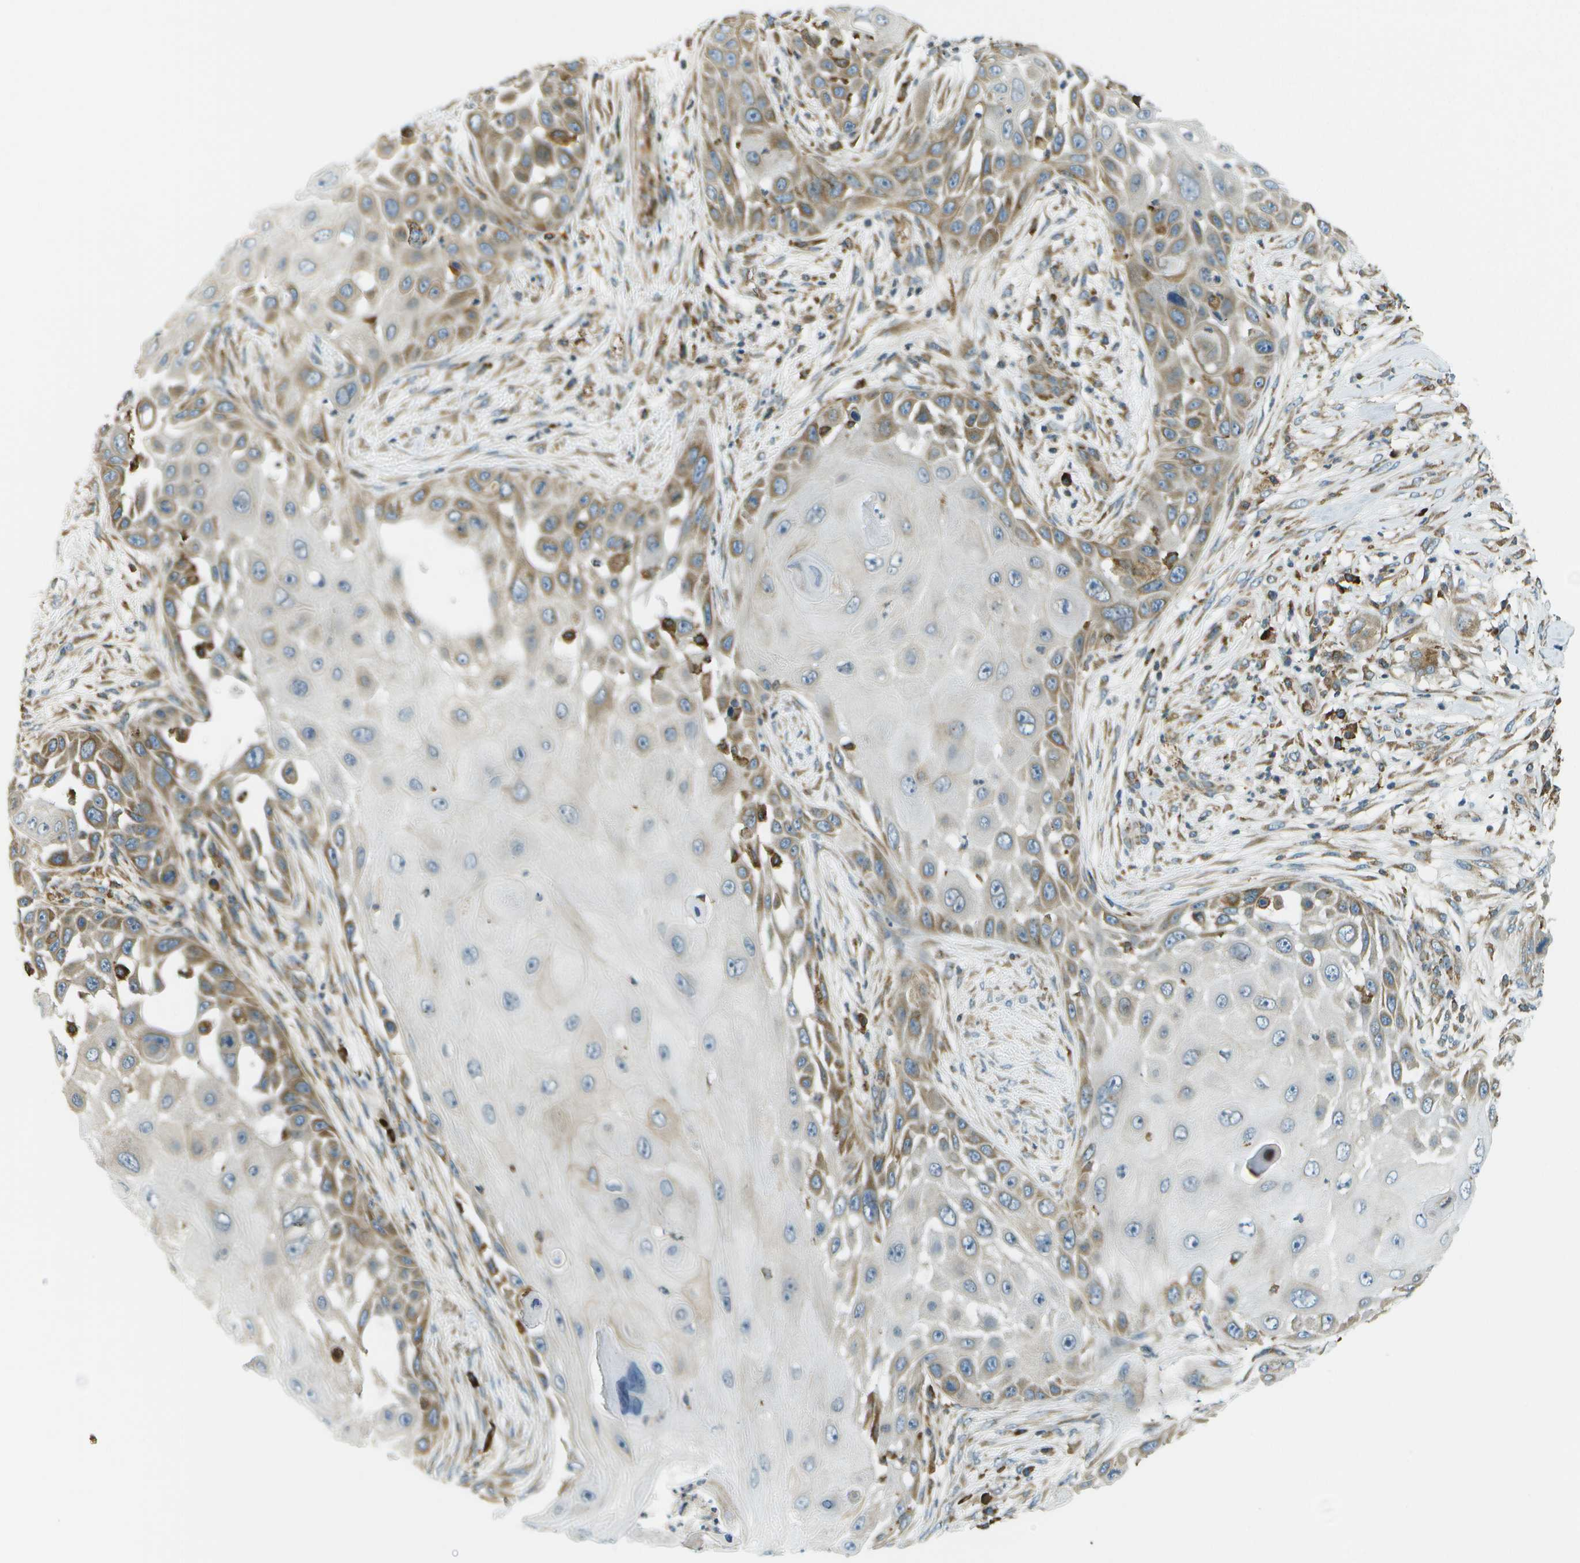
{"staining": {"intensity": "moderate", "quantity": "<25%", "location": "cytoplasmic/membranous"}, "tissue": "skin cancer", "cell_type": "Tumor cells", "image_type": "cancer", "snomed": [{"axis": "morphology", "description": "Squamous cell carcinoma, NOS"}, {"axis": "topography", "description": "Skin"}], "caption": "This image displays immunohistochemistry staining of human squamous cell carcinoma (skin), with low moderate cytoplasmic/membranous expression in approximately <25% of tumor cells.", "gene": "USP30", "patient": {"sex": "female", "age": 44}}